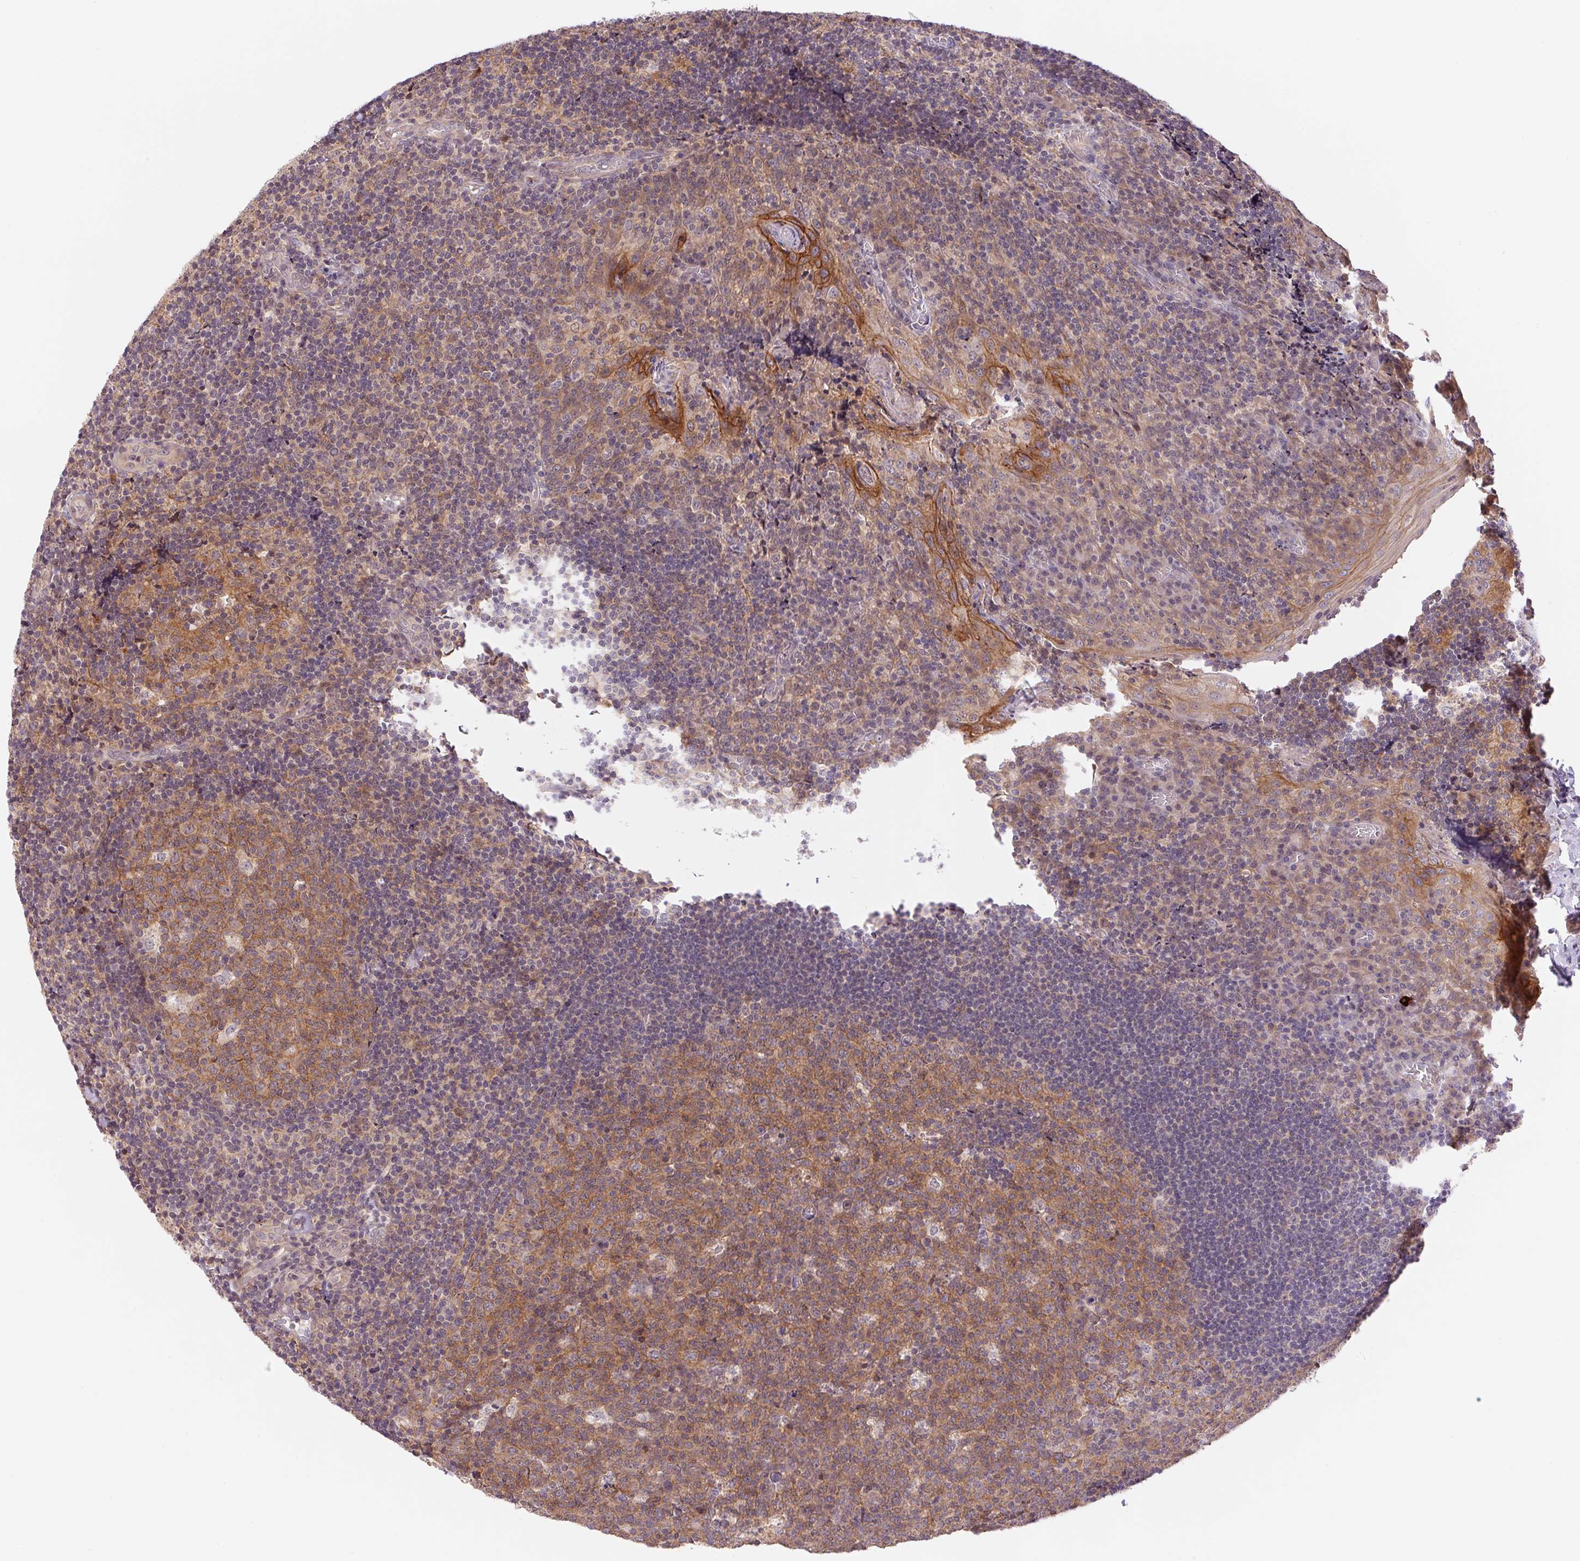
{"staining": {"intensity": "moderate", "quantity": ">75%", "location": "cytoplasmic/membranous"}, "tissue": "tonsil", "cell_type": "Germinal center cells", "image_type": "normal", "snomed": [{"axis": "morphology", "description": "Normal tissue, NOS"}, {"axis": "topography", "description": "Tonsil"}], "caption": "IHC of unremarkable tonsil shows medium levels of moderate cytoplasmic/membranous positivity in approximately >75% of germinal center cells.", "gene": "BNIP5", "patient": {"sex": "male", "age": 17}}